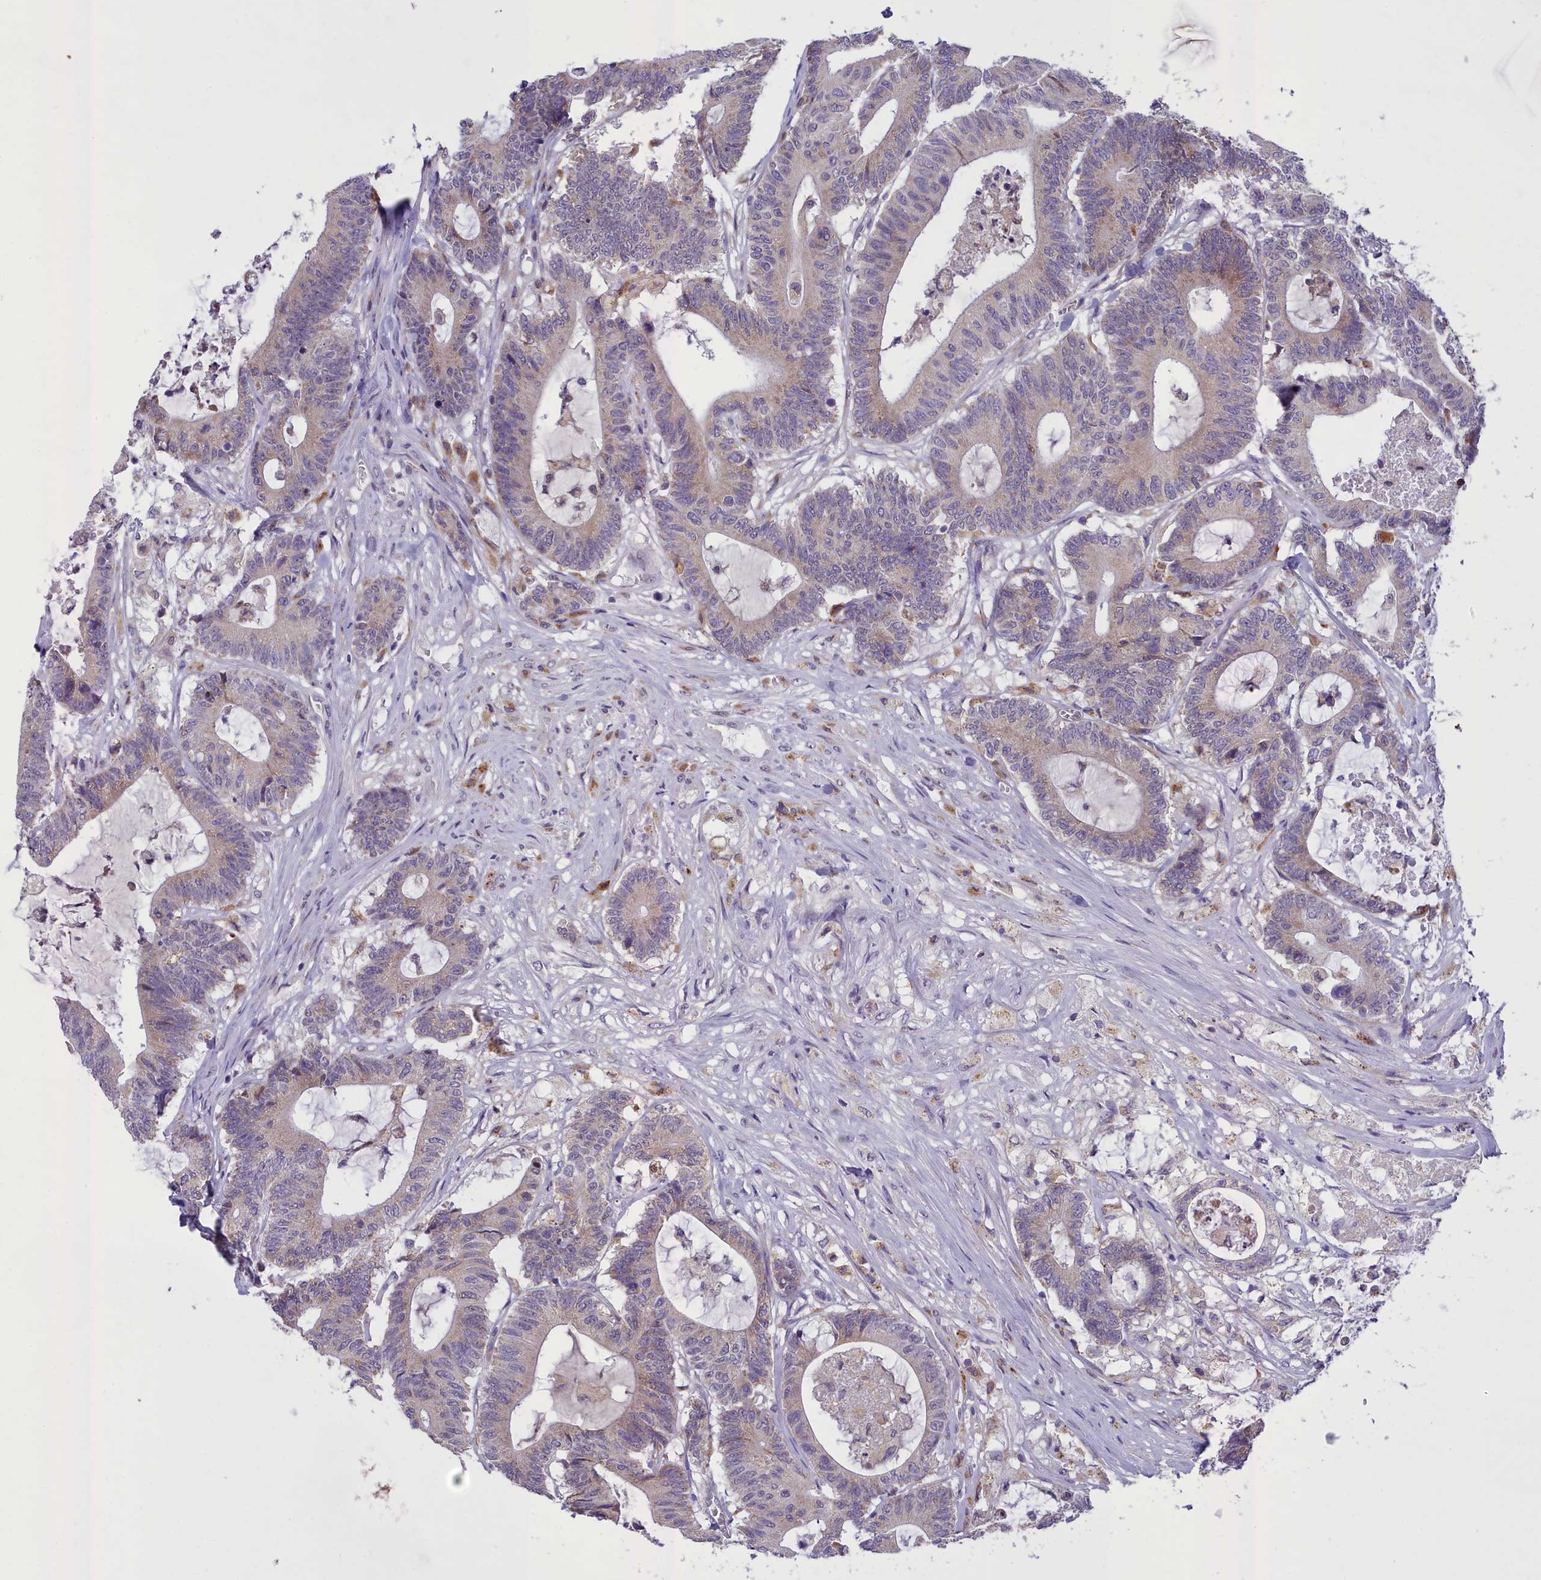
{"staining": {"intensity": "weak", "quantity": "25%-75%", "location": "cytoplasmic/membranous"}, "tissue": "colorectal cancer", "cell_type": "Tumor cells", "image_type": "cancer", "snomed": [{"axis": "morphology", "description": "Adenocarcinoma, NOS"}, {"axis": "topography", "description": "Colon"}], "caption": "Adenocarcinoma (colorectal) stained for a protein exhibits weak cytoplasmic/membranous positivity in tumor cells. (Brightfield microscopy of DAB IHC at high magnification).", "gene": "MIIP", "patient": {"sex": "female", "age": 84}}